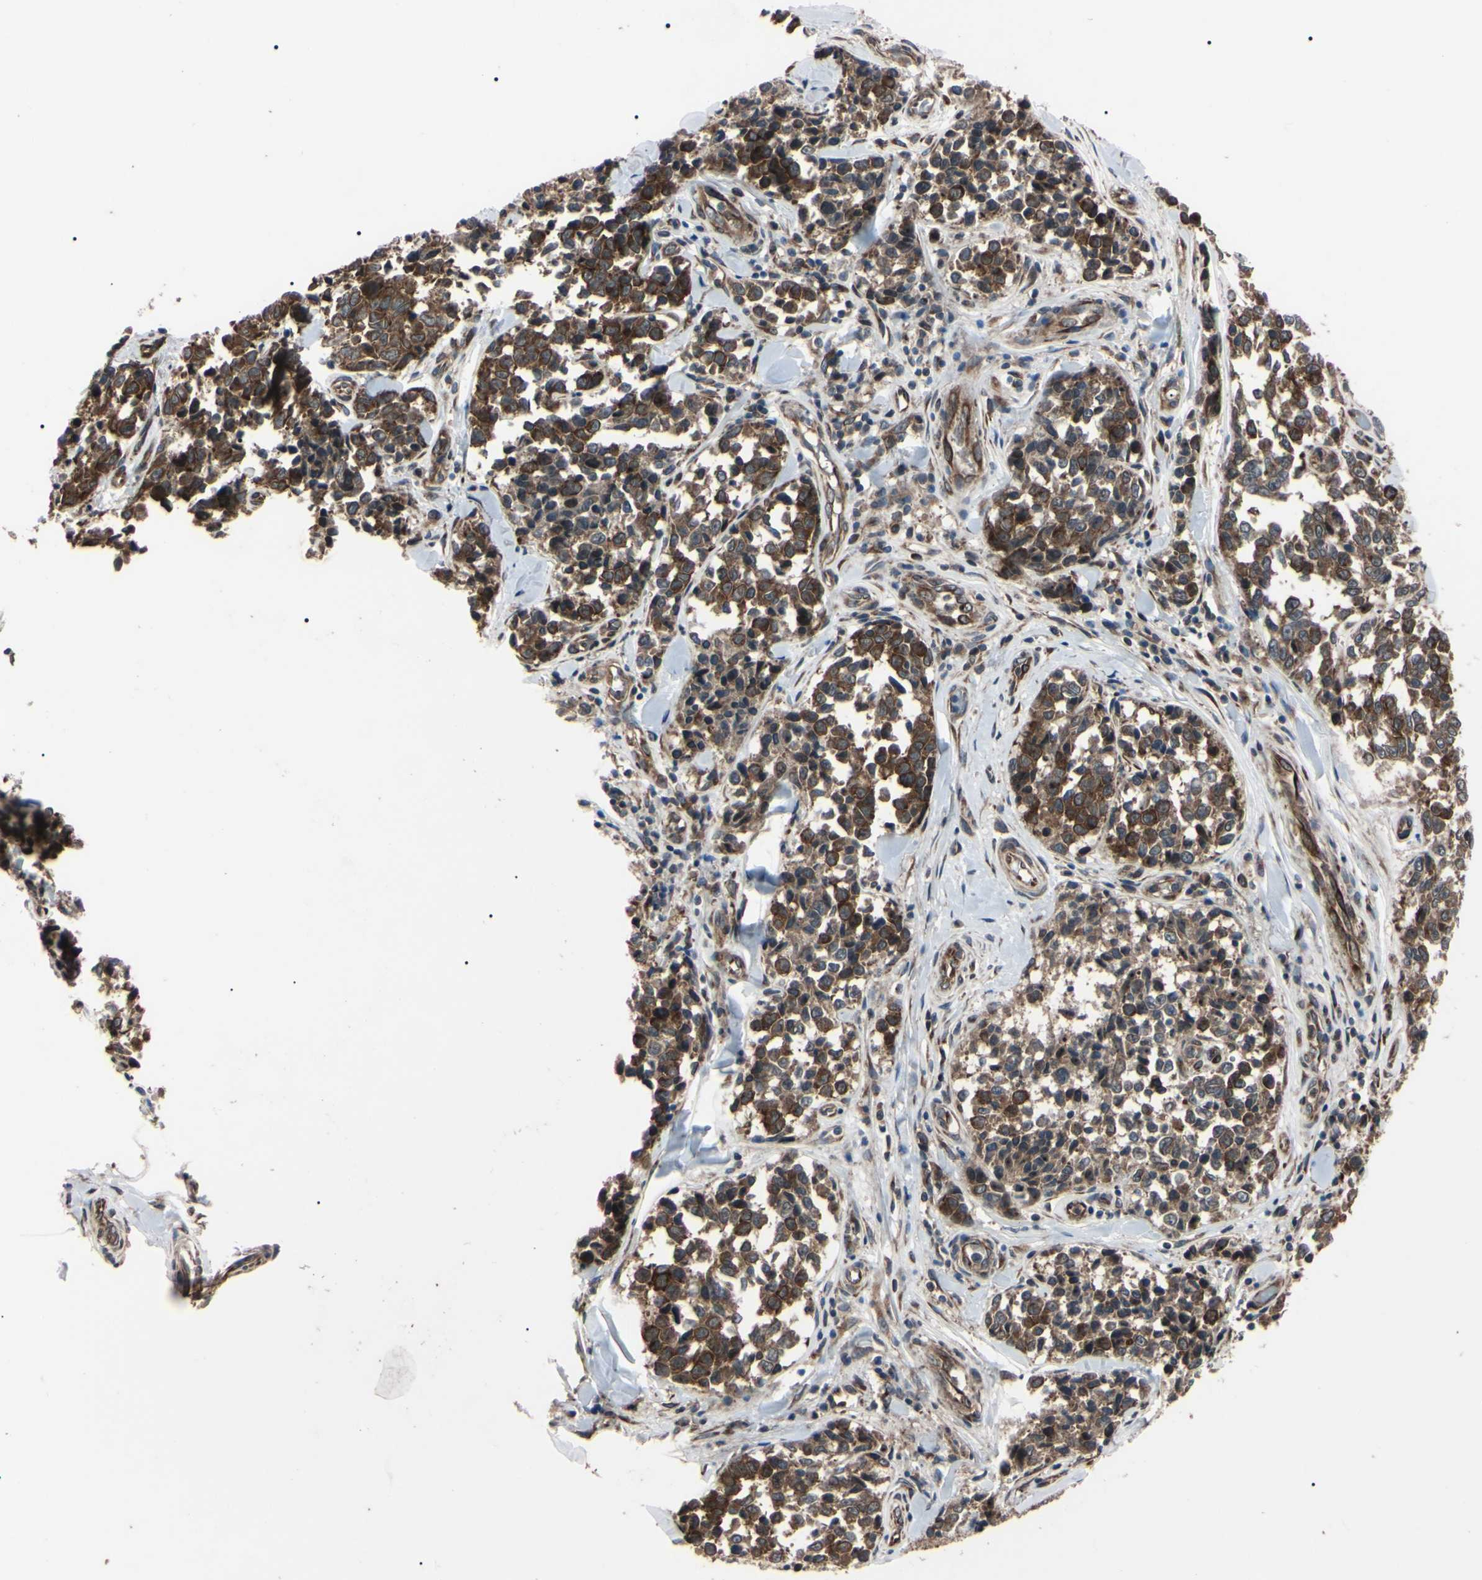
{"staining": {"intensity": "strong", "quantity": ">75%", "location": "cytoplasmic/membranous"}, "tissue": "melanoma", "cell_type": "Tumor cells", "image_type": "cancer", "snomed": [{"axis": "morphology", "description": "Malignant melanoma, NOS"}, {"axis": "topography", "description": "Skin"}], "caption": "Tumor cells reveal high levels of strong cytoplasmic/membranous staining in approximately >75% of cells in human malignant melanoma. (Brightfield microscopy of DAB IHC at high magnification).", "gene": "GUCY1B1", "patient": {"sex": "female", "age": 64}}